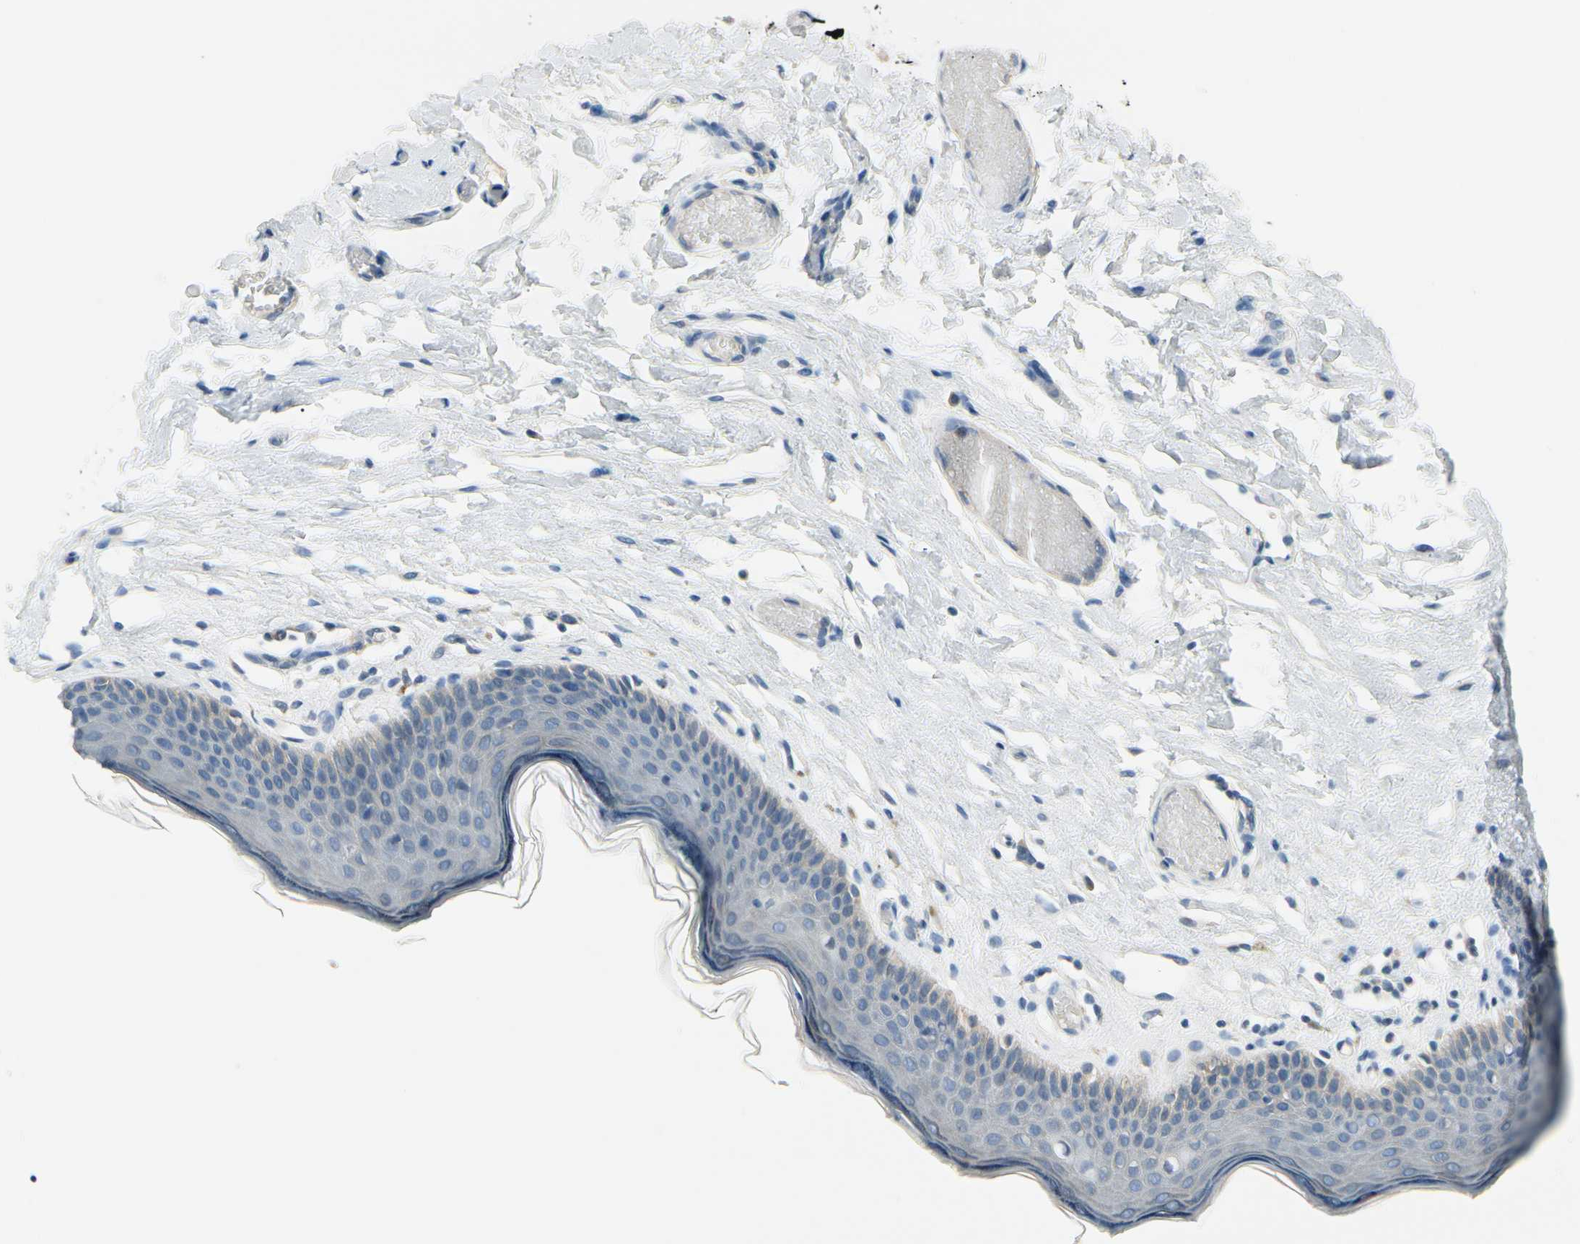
{"staining": {"intensity": "weak", "quantity": "<25%", "location": "cytoplasmic/membranous"}, "tissue": "skin", "cell_type": "Epidermal cells", "image_type": "normal", "snomed": [{"axis": "morphology", "description": "Normal tissue, NOS"}, {"axis": "morphology", "description": "Inflammation, NOS"}, {"axis": "topography", "description": "Vulva"}], "caption": "This is an IHC image of benign human skin. There is no staining in epidermal cells.", "gene": "FCER2", "patient": {"sex": "female", "age": 84}}